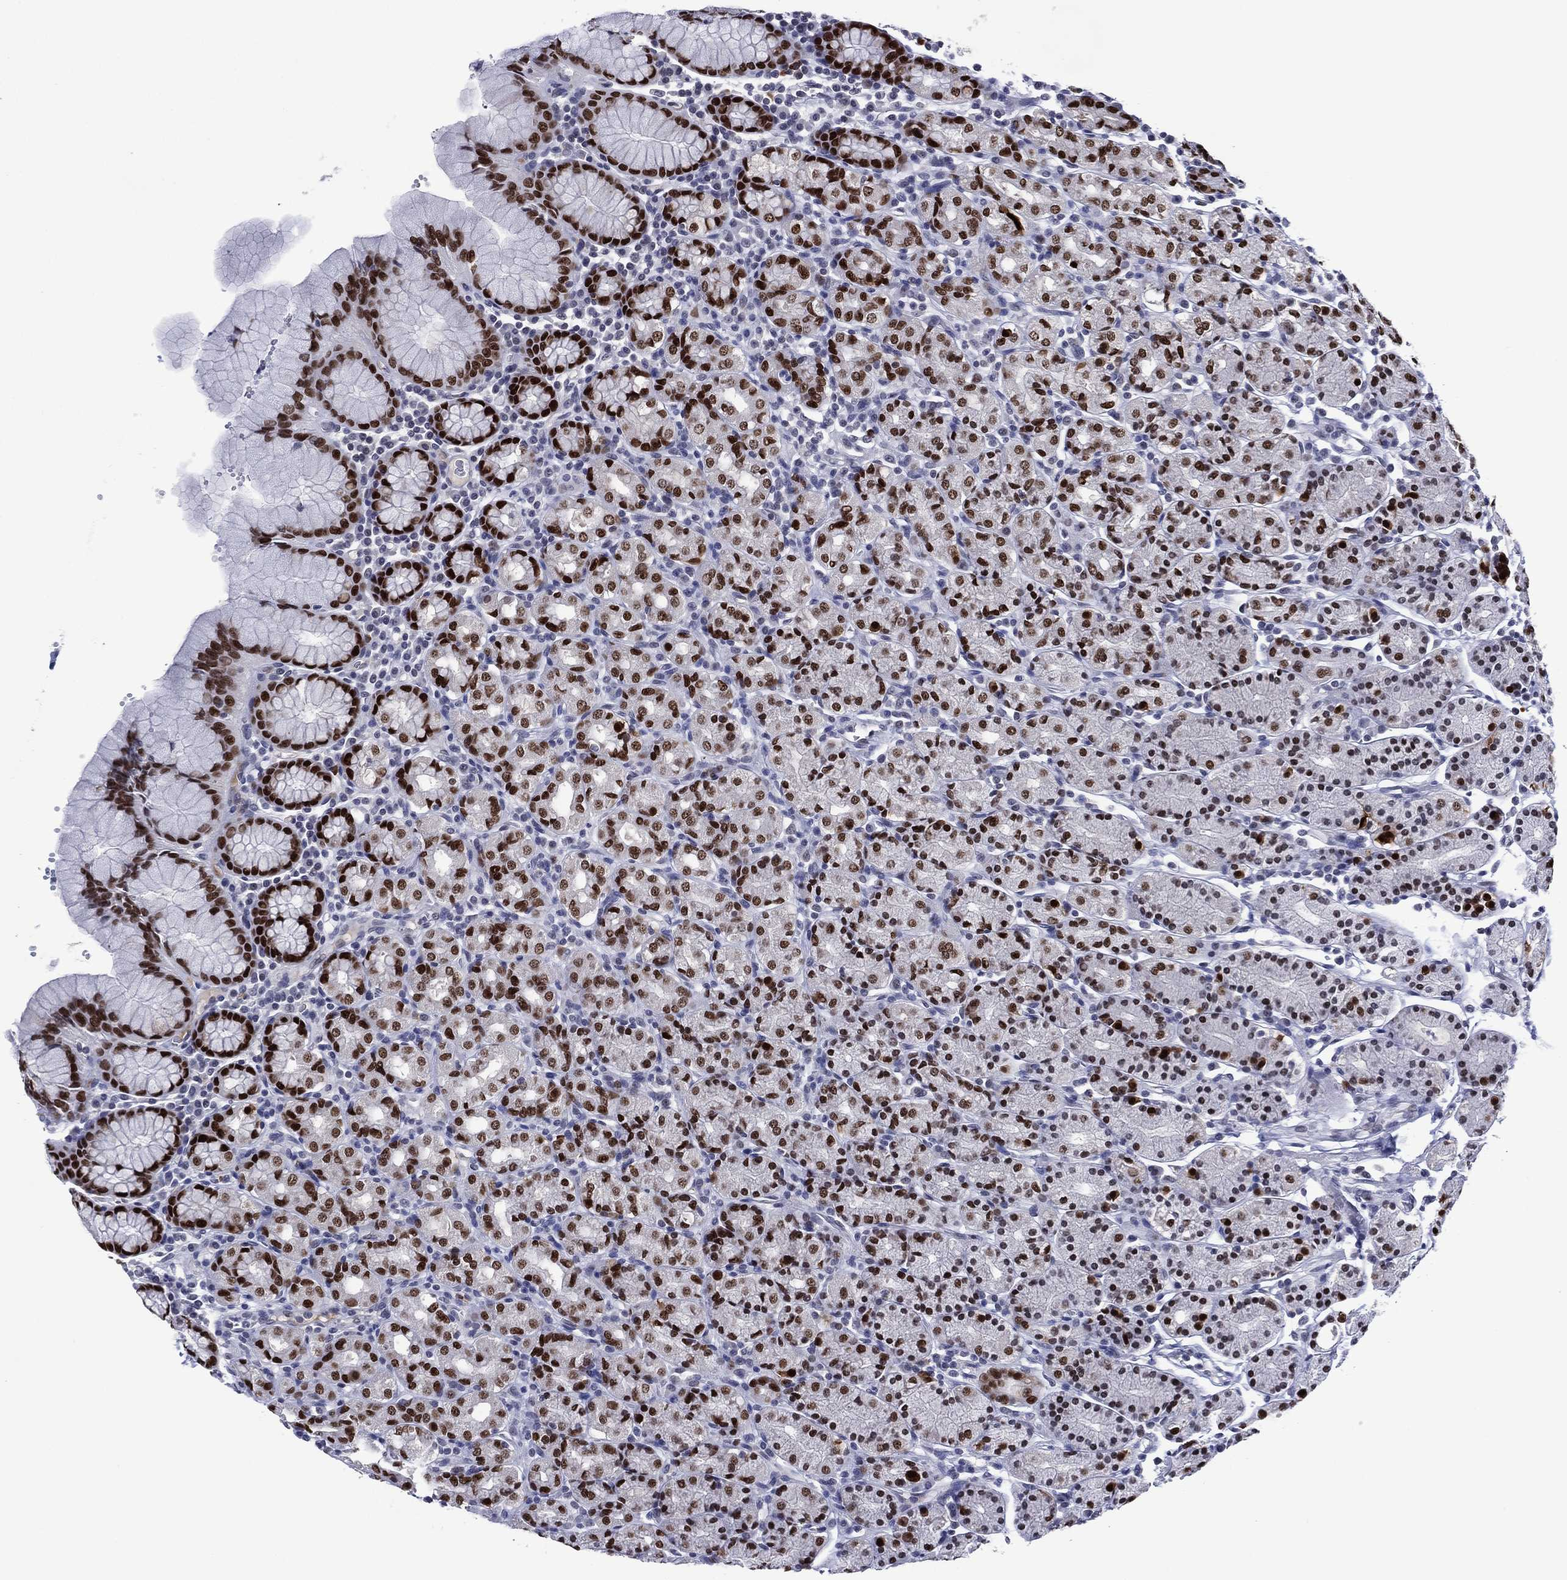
{"staining": {"intensity": "strong", "quantity": ">75%", "location": "nuclear"}, "tissue": "stomach", "cell_type": "Glandular cells", "image_type": "normal", "snomed": [{"axis": "morphology", "description": "Normal tissue, NOS"}, {"axis": "topography", "description": "Stomach, upper"}, {"axis": "topography", "description": "Stomach"}], "caption": "Strong nuclear protein expression is appreciated in about >75% of glandular cells in stomach. (IHC, brightfield microscopy, high magnification).", "gene": "GATA6", "patient": {"sex": "male", "age": 62}}